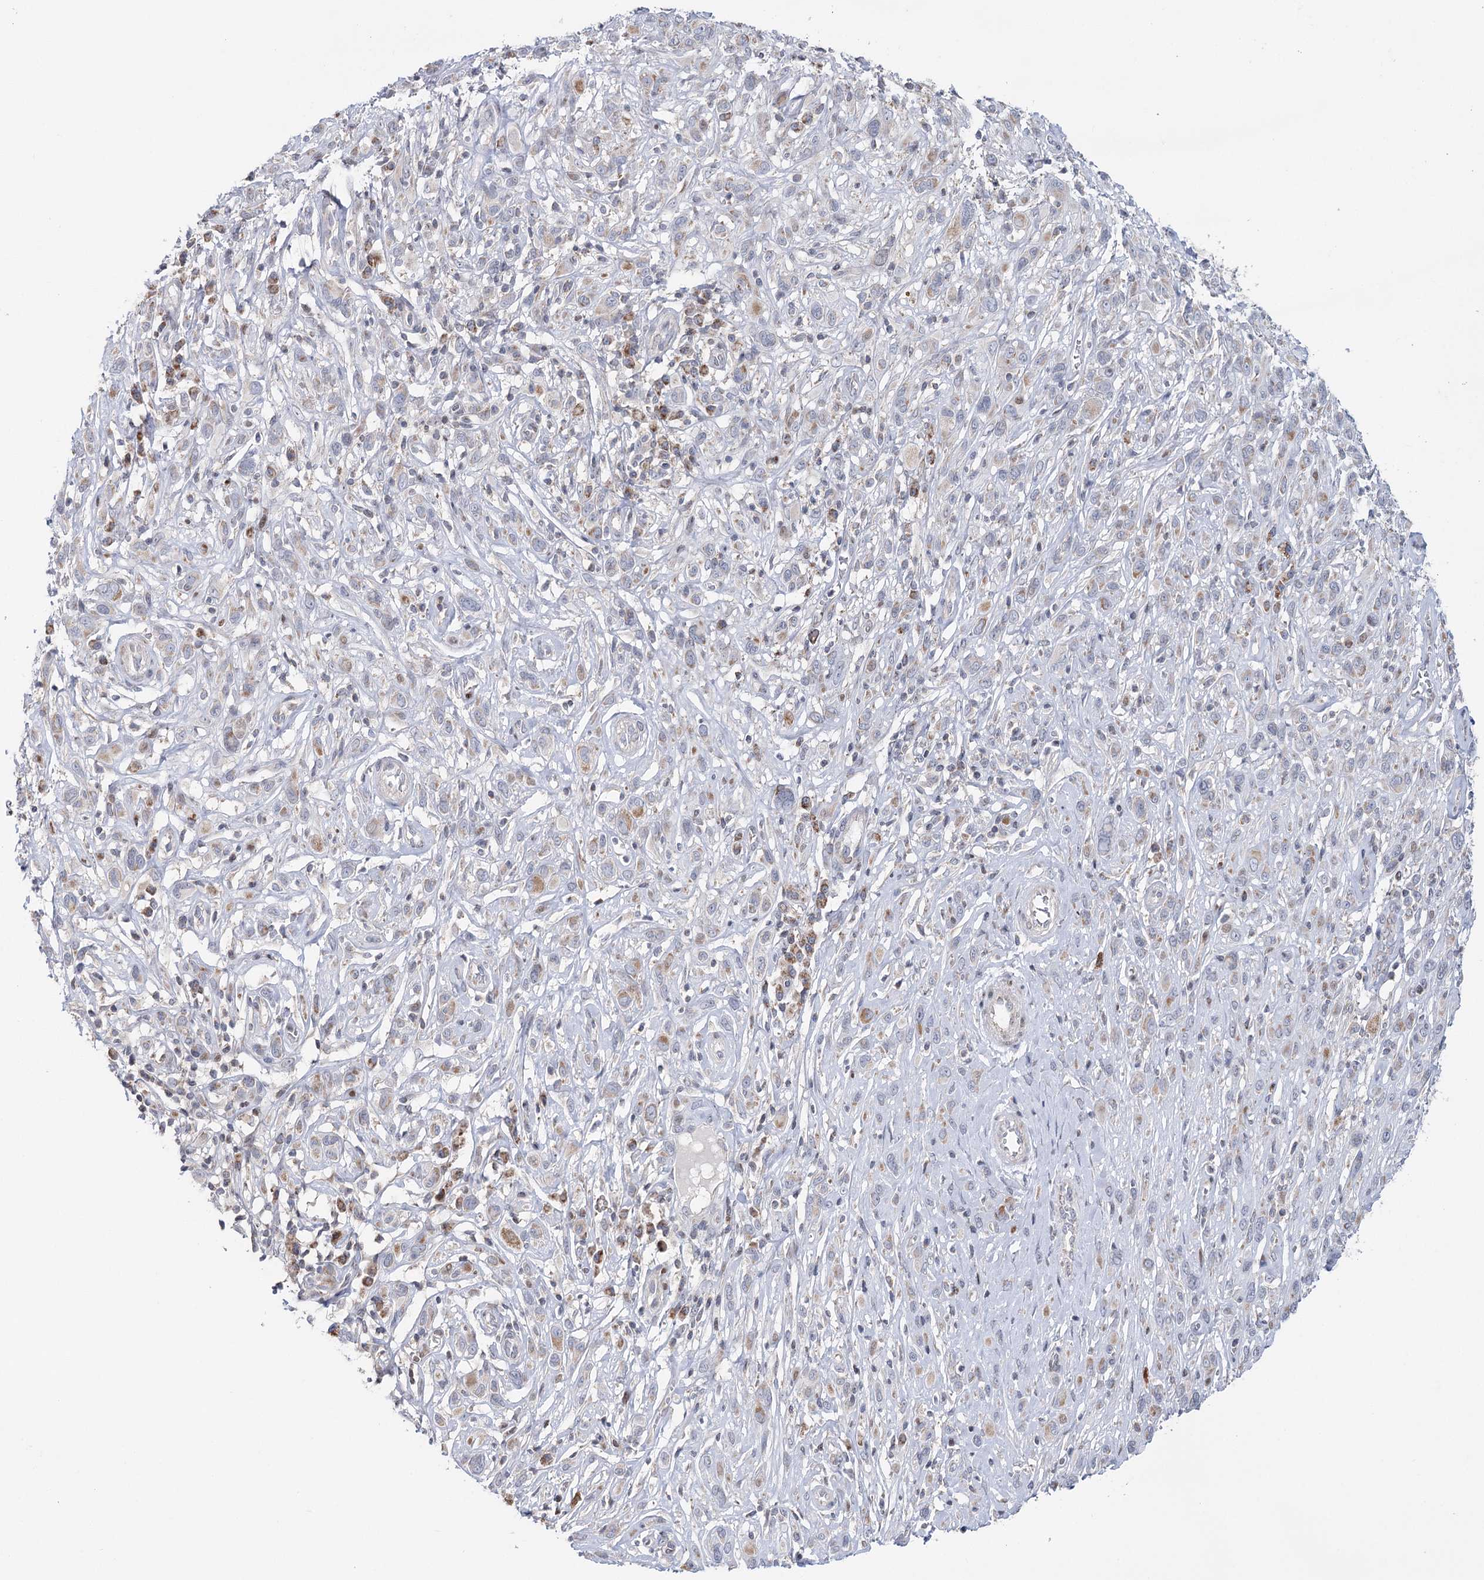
{"staining": {"intensity": "moderate", "quantity": "<25%", "location": "cytoplasmic/membranous"}, "tissue": "melanoma", "cell_type": "Tumor cells", "image_type": "cancer", "snomed": [{"axis": "morphology", "description": "Malignant melanoma, NOS"}, {"axis": "topography", "description": "Skin of trunk"}], "caption": "Immunohistochemistry of human melanoma demonstrates low levels of moderate cytoplasmic/membranous staining in about <25% of tumor cells. (DAB IHC with brightfield microscopy, high magnification).", "gene": "PTGR1", "patient": {"sex": "male", "age": 71}}